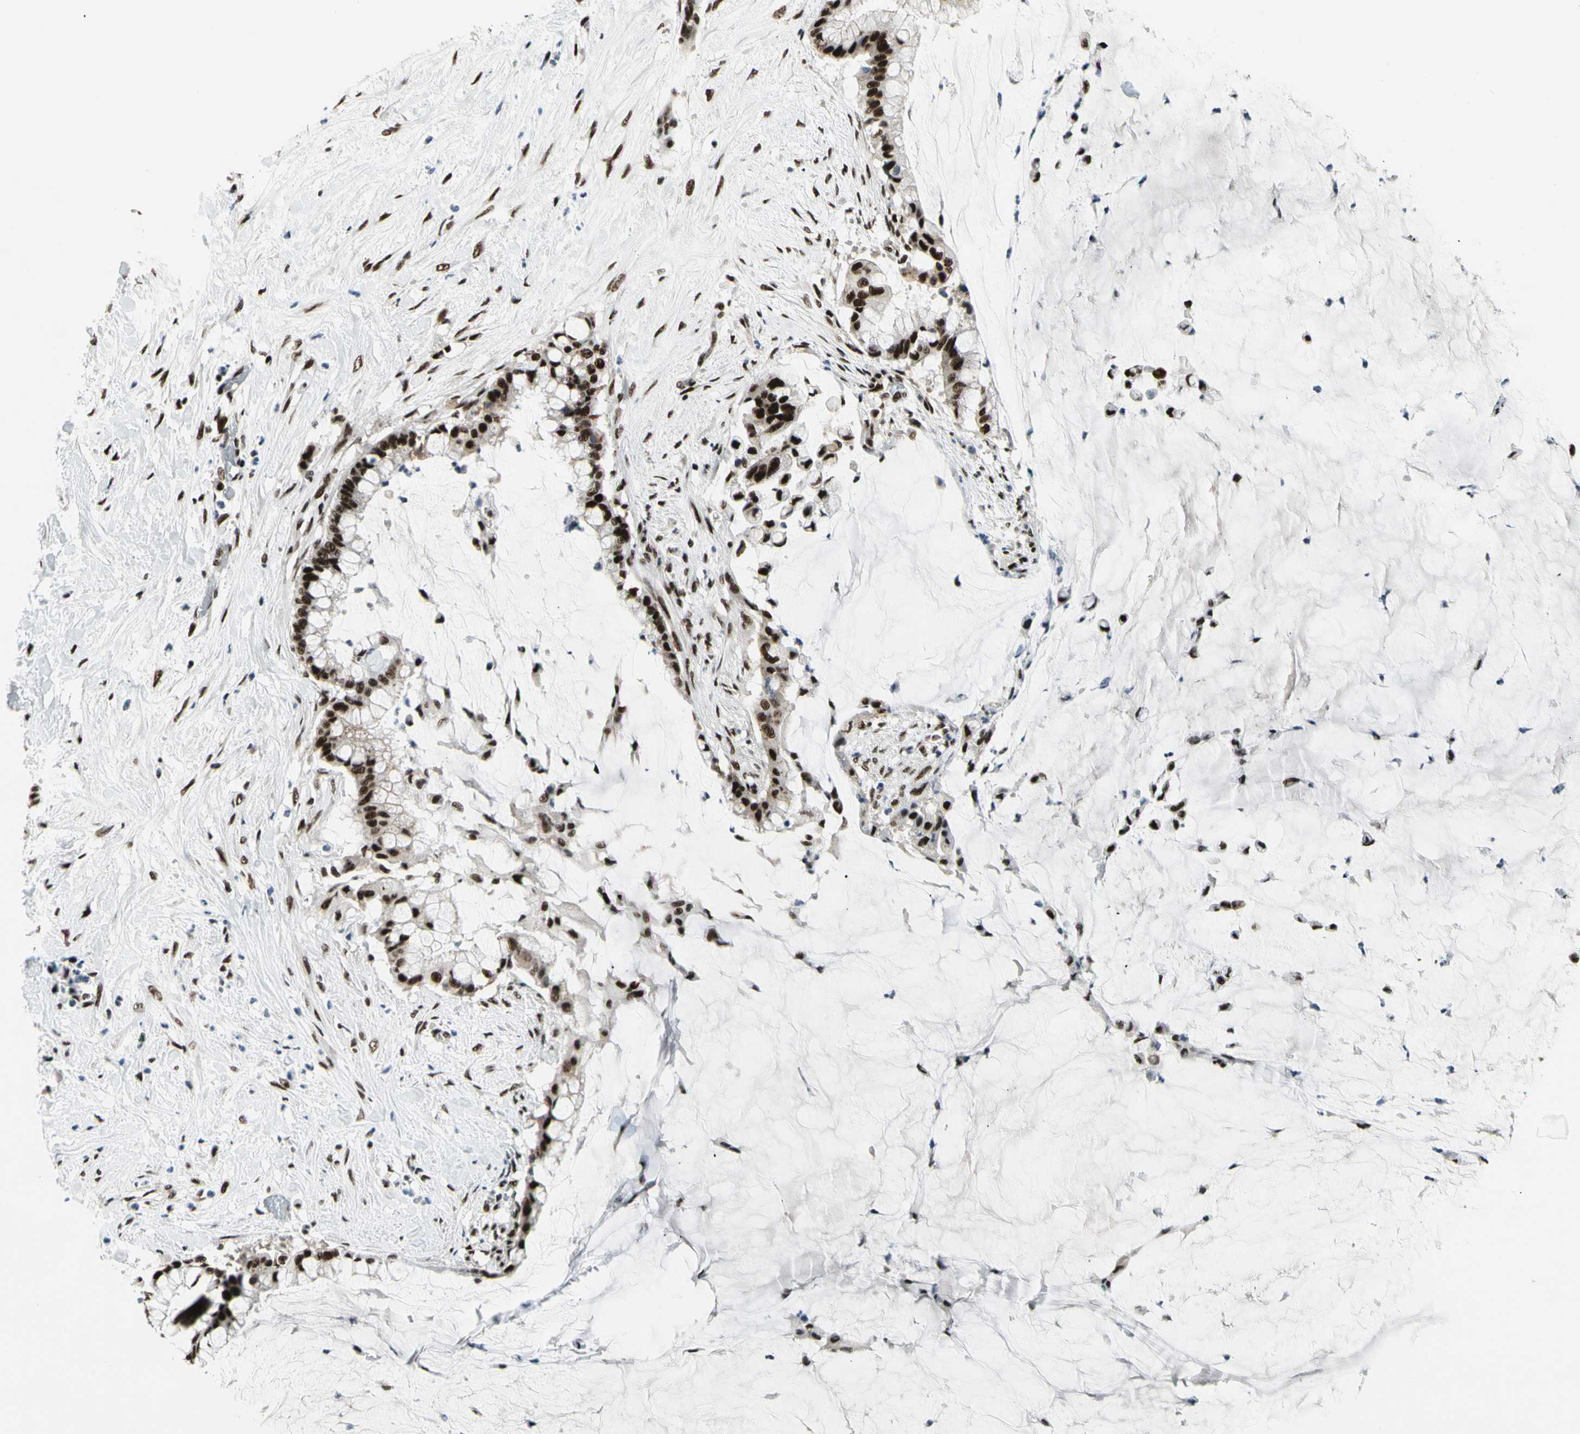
{"staining": {"intensity": "strong", "quantity": ">75%", "location": "nuclear"}, "tissue": "pancreatic cancer", "cell_type": "Tumor cells", "image_type": "cancer", "snomed": [{"axis": "morphology", "description": "Adenocarcinoma, NOS"}, {"axis": "topography", "description": "Pancreas"}], "caption": "Immunohistochemistry staining of adenocarcinoma (pancreatic), which demonstrates high levels of strong nuclear staining in about >75% of tumor cells indicating strong nuclear protein positivity. The staining was performed using DAB (brown) for protein detection and nuclei were counterstained in hematoxylin (blue).", "gene": "SRSF11", "patient": {"sex": "male", "age": 41}}